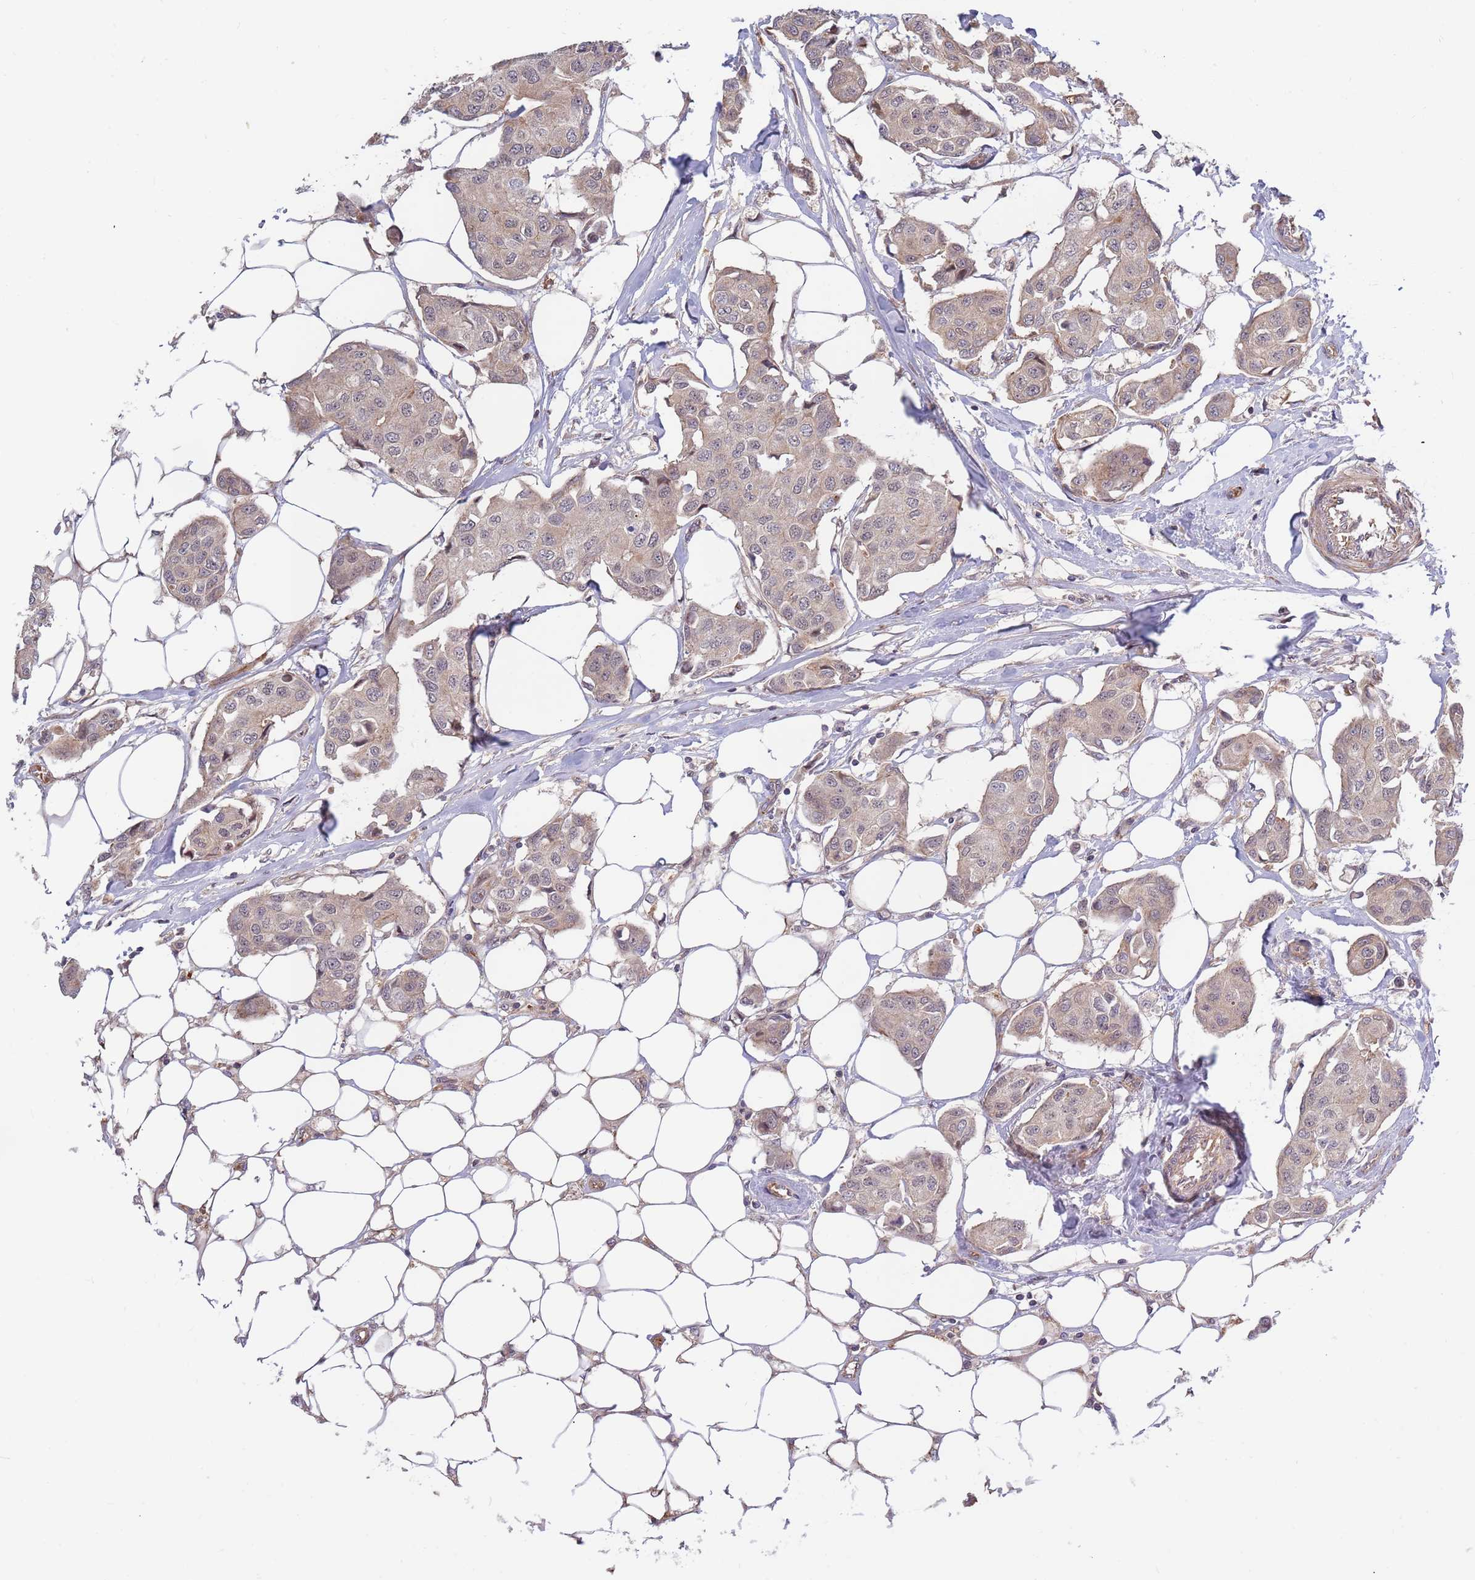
{"staining": {"intensity": "negative", "quantity": "none", "location": "none"}, "tissue": "breast cancer", "cell_type": "Tumor cells", "image_type": "cancer", "snomed": [{"axis": "morphology", "description": "Duct carcinoma"}, {"axis": "topography", "description": "Breast"}, {"axis": "topography", "description": "Lymph node"}], "caption": "IHC photomicrograph of human breast intraductal carcinoma stained for a protein (brown), which reveals no expression in tumor cells.", "gene": "HAUS3", "patient": {"sex": "female", "age": 80}}